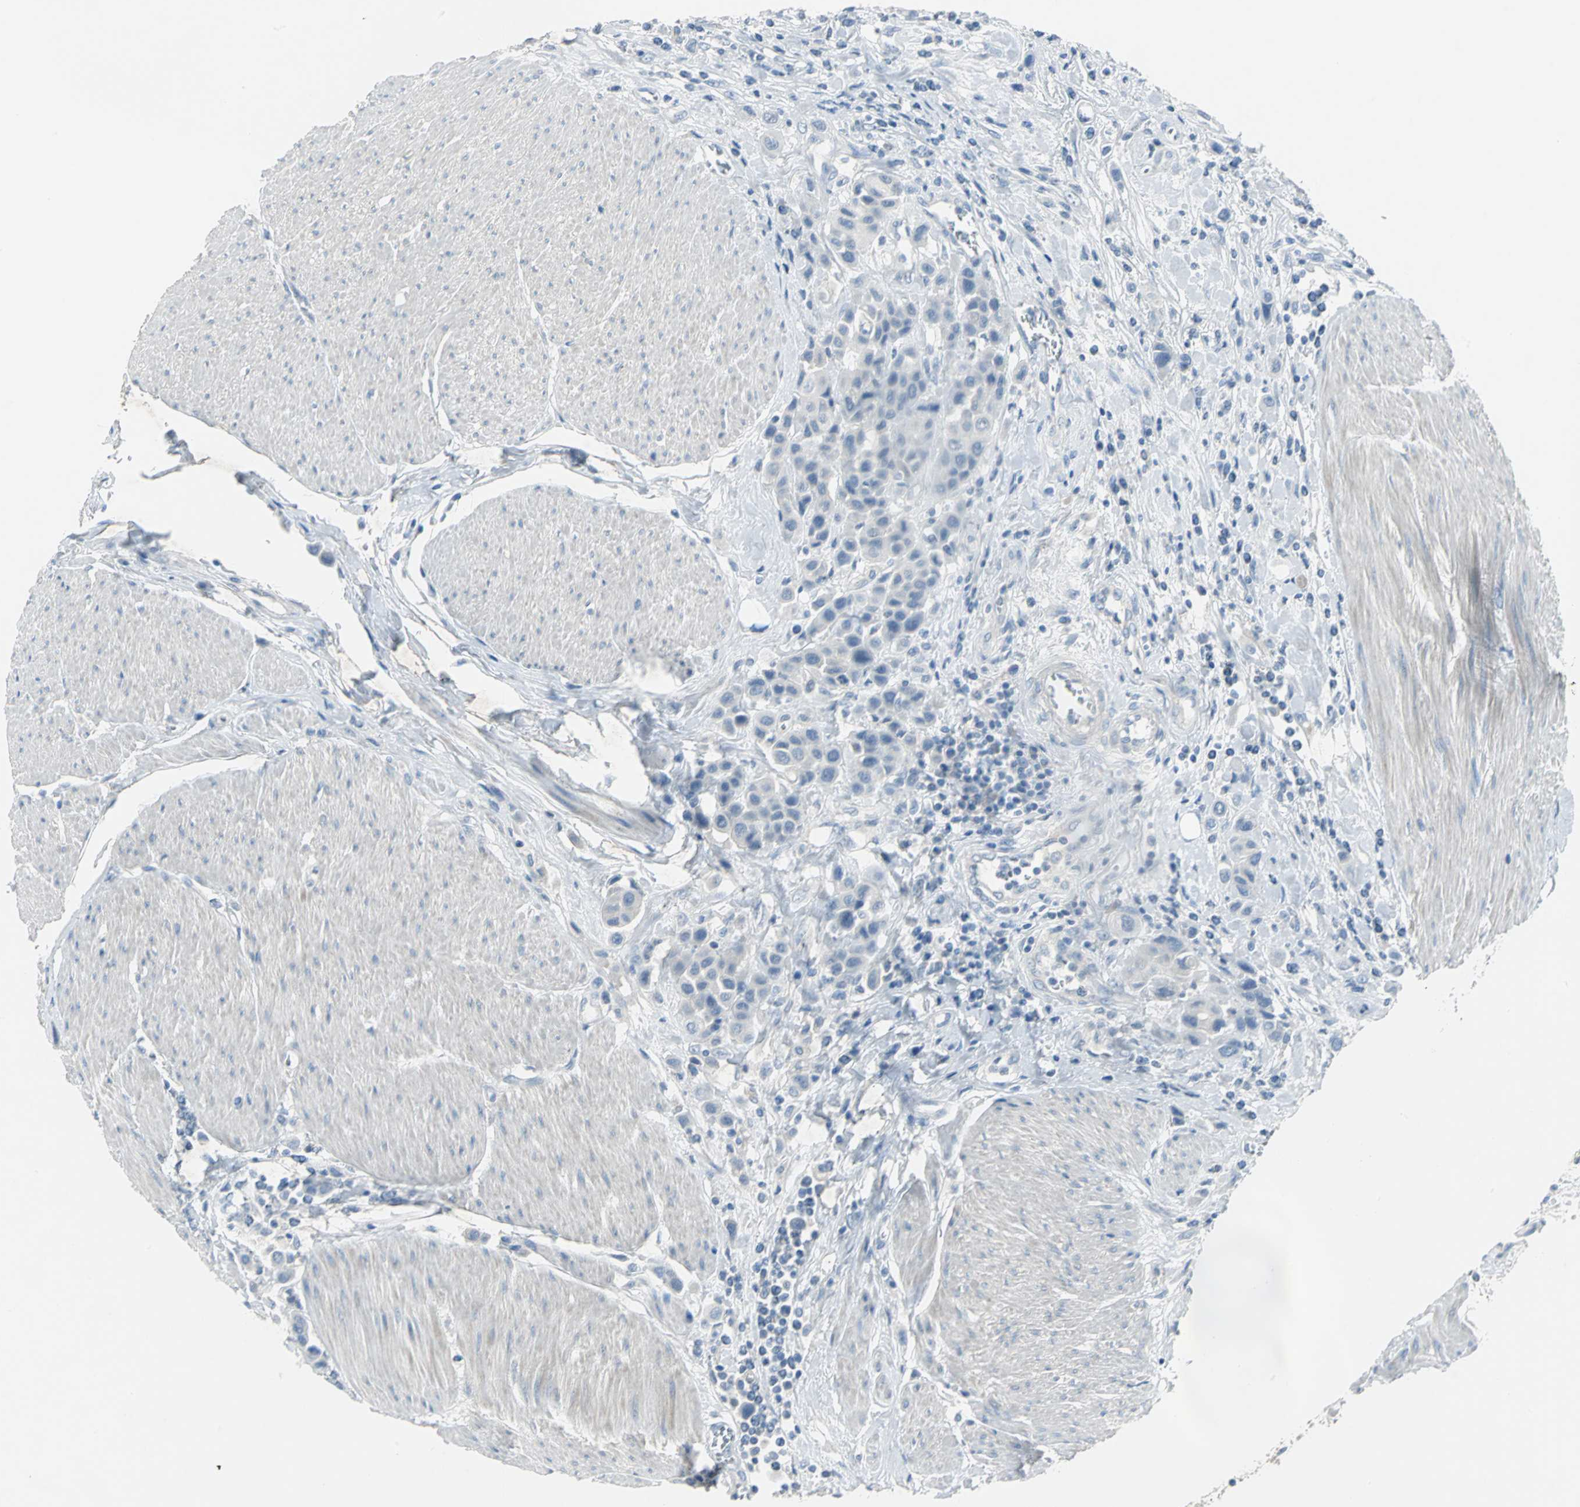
{"staining": {"intensity": "negative", "quantity": "none", "location": "none"}, "tissue": "urothelial cancer", "cell_type": "Tumor cells", "image_type": "cancer", "snomed": [{"axis": "morphology", "description": "Urothelial carcinoma, High grade"}, {"axis": "topography", "description": "Urinary bladder"}], "caption": "Human urothelial cancer stained for a protein using IHC displays no expression in tumor cells.", "gene": "PTGDS", "patient": {"sex": "male", "age": 50}}